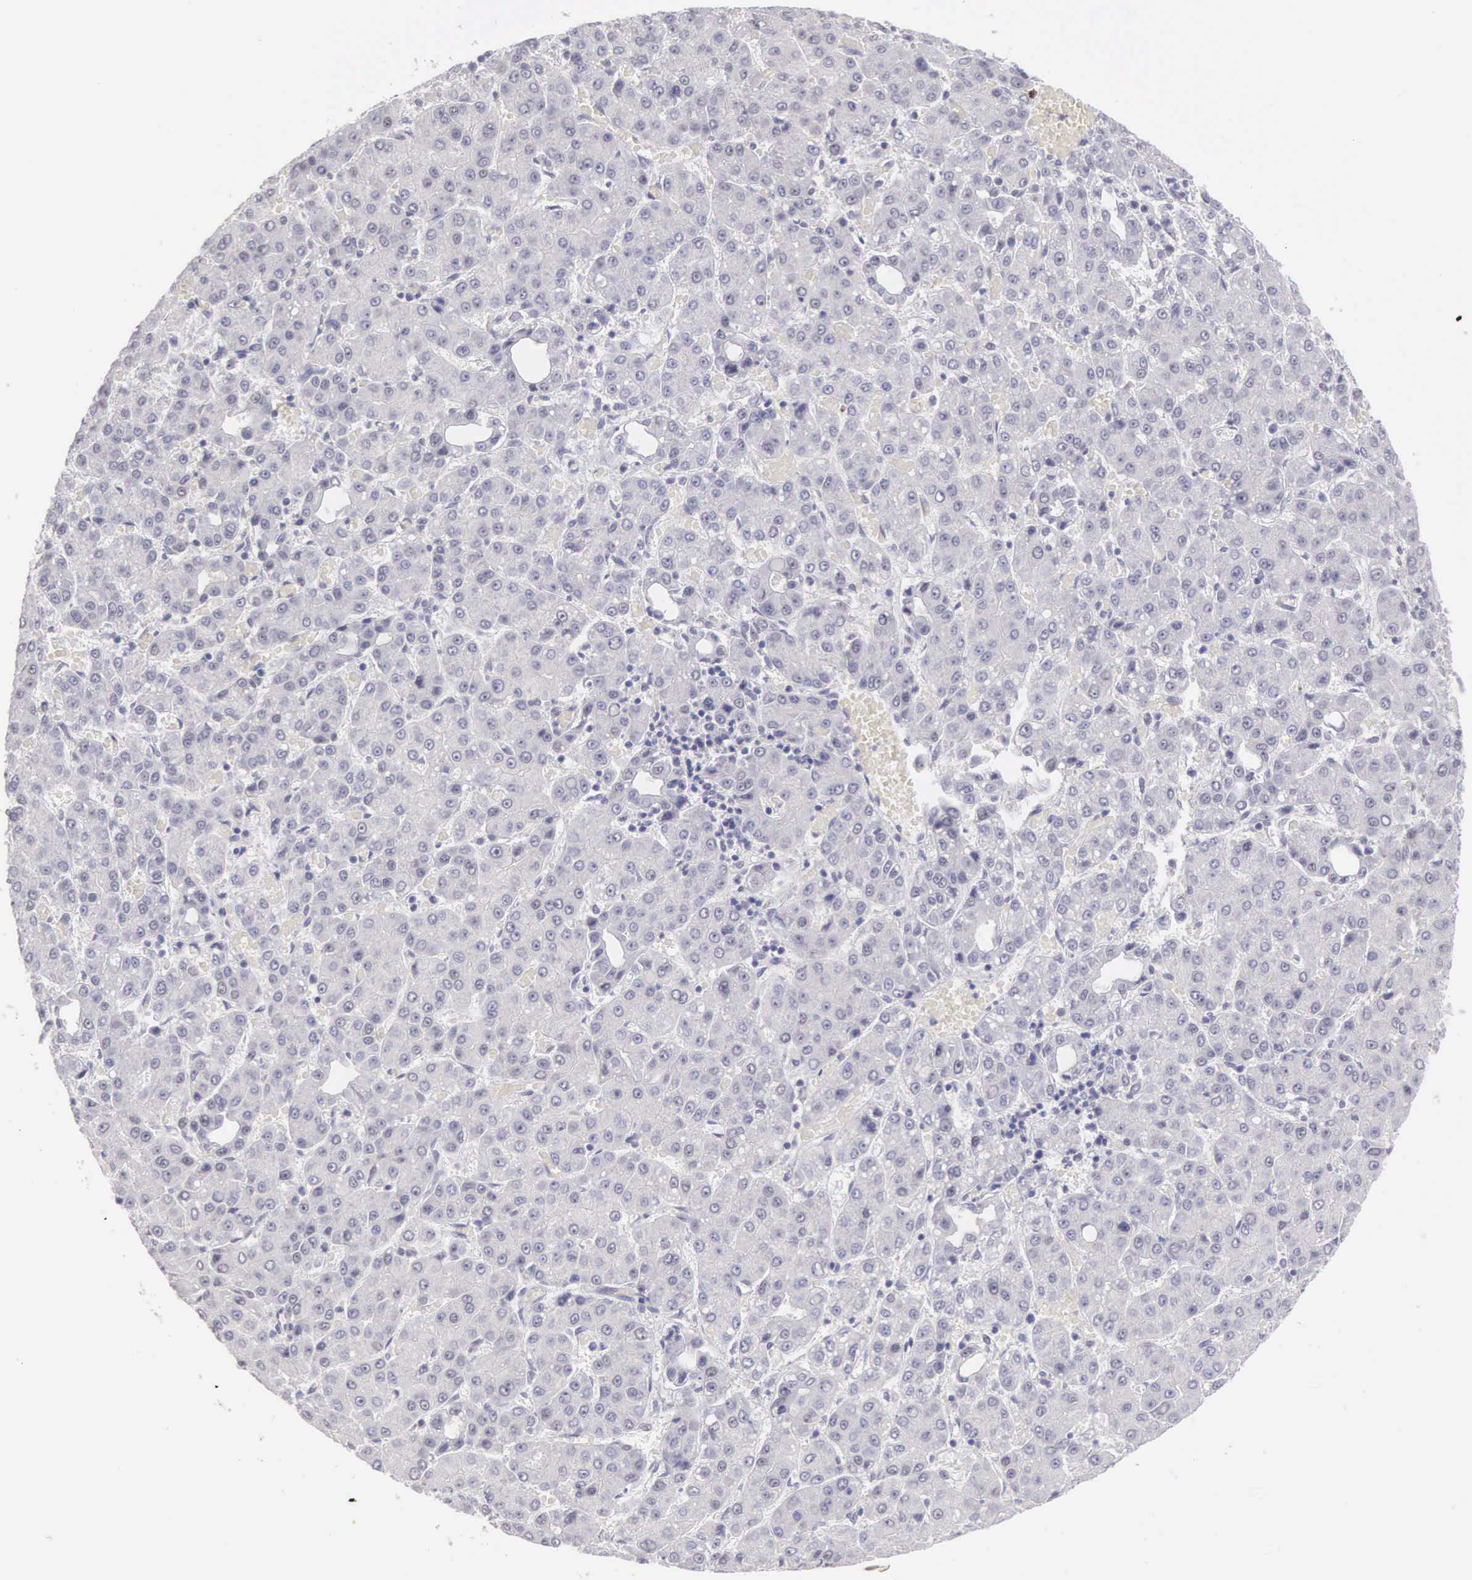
{"staining": {"intensity": "negative", "quantity": "none", "location": "none"}, "tissue": "liver cancer", "cell_type": "Tumor cells", "image_type": "cancer", "snomed": [{"axis": "morphology", "description": "Carcinoma, Hepatocellular, NOS"}, {"axis": "topography", "description": "Liver"}], "caption": "This is an IHC image of liver cancer (hepatocellular carcinoma). There is no staining in tumor cells.", "gene": "UBA1", "patient": {"sex": "male", "age": 69}}